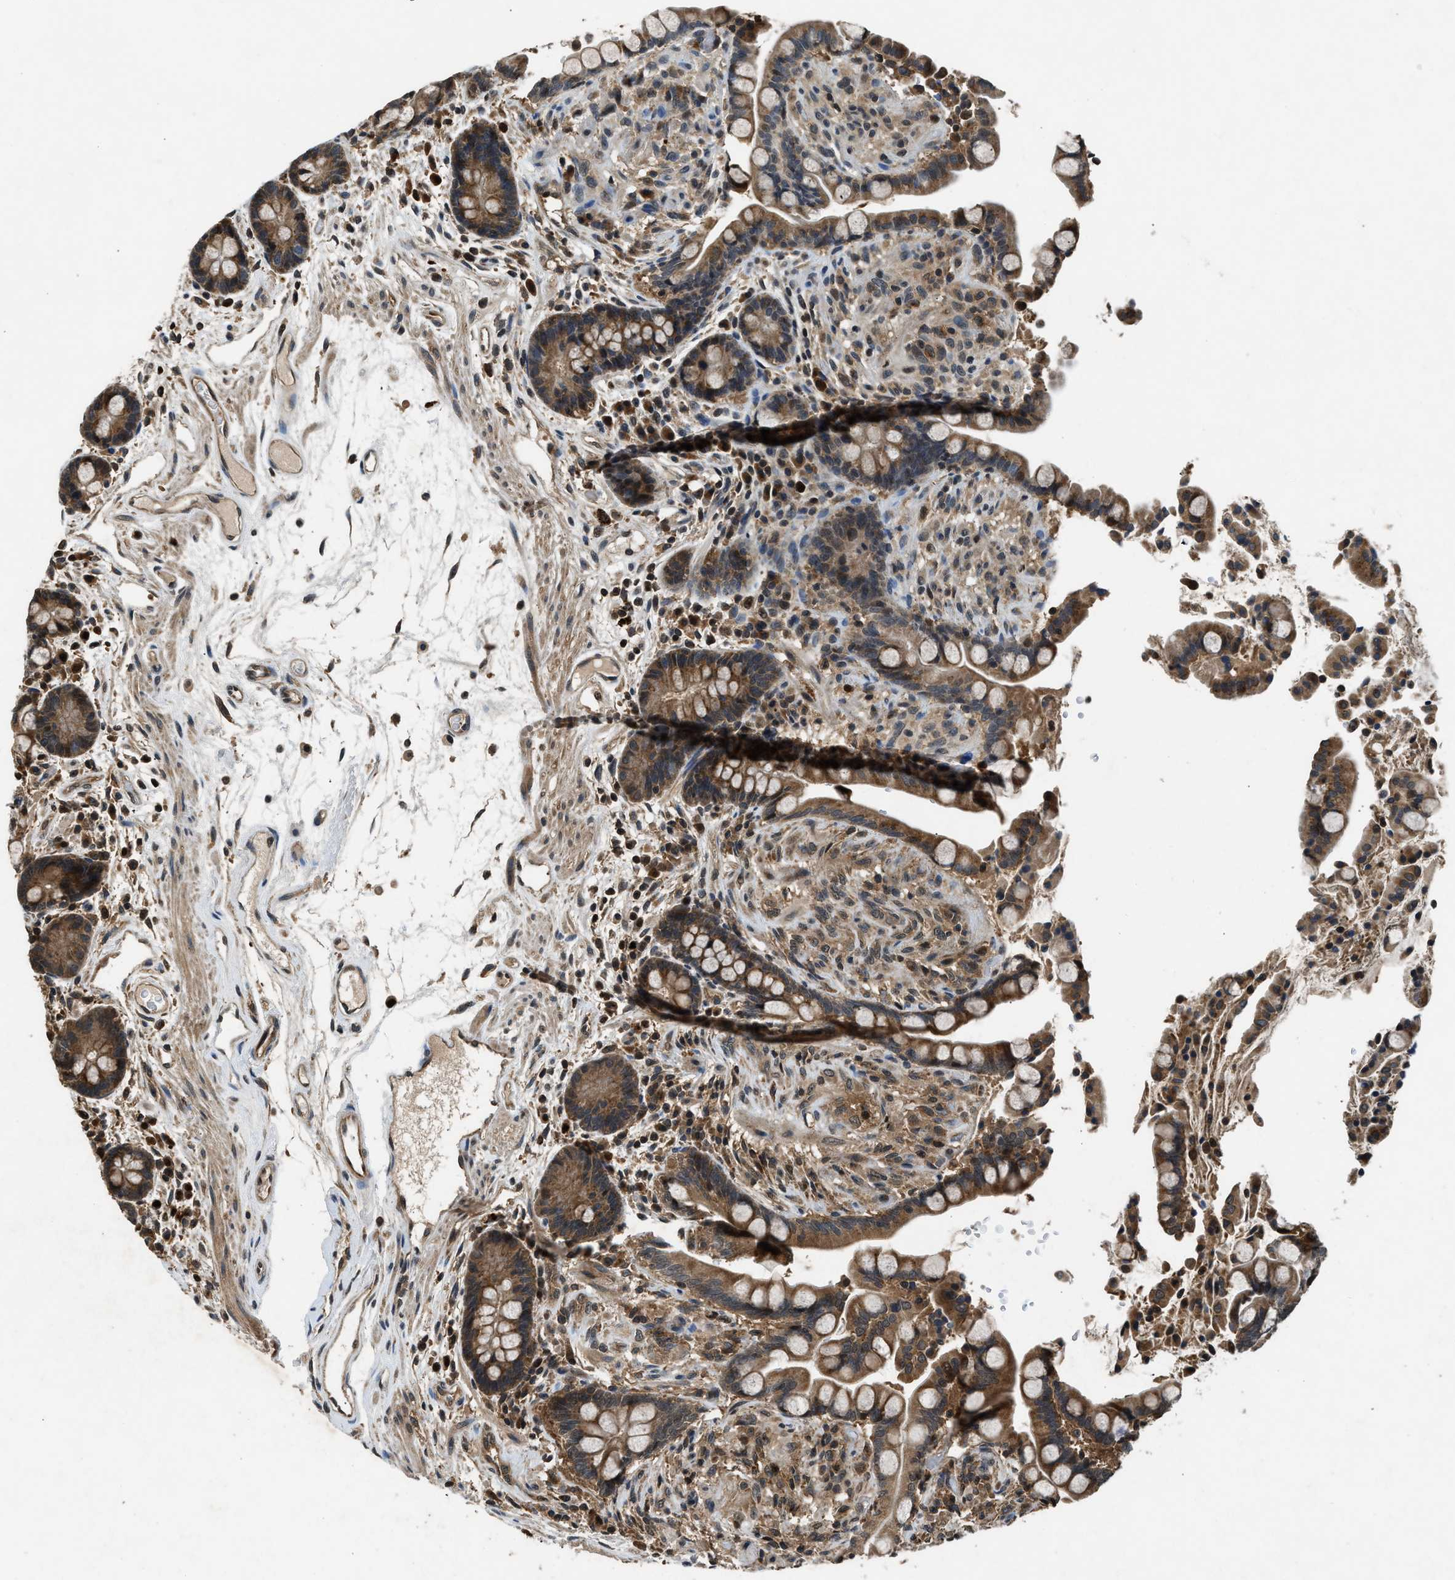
{"staining": {"intensity": "moderate", "quantity": ">75%", "location": "cytoplasmic/membranous"}, "tissue": "colon", "cell_type": "Endothelial cells", "image_type": "normal", "snomed": [{"axis": "morphology", "description": "Normal tissue, NOS"}, {"axis": "topography", "description": "Colon"}], "caption": "Protein staining by immunohistochemistry (IHC) demonstrates moderate cytoplasmic/membranous positivity in about >75% of endothelial cells in normal colon. The staining is performed using DAB (3,3'-diaminobenzidine) brown chromogen to label protein expression. The nuclei are counter-stained blue using hematoxylin.", "gene": "RPS6KB1", "patient": {"sex": "male", "age": 73}}